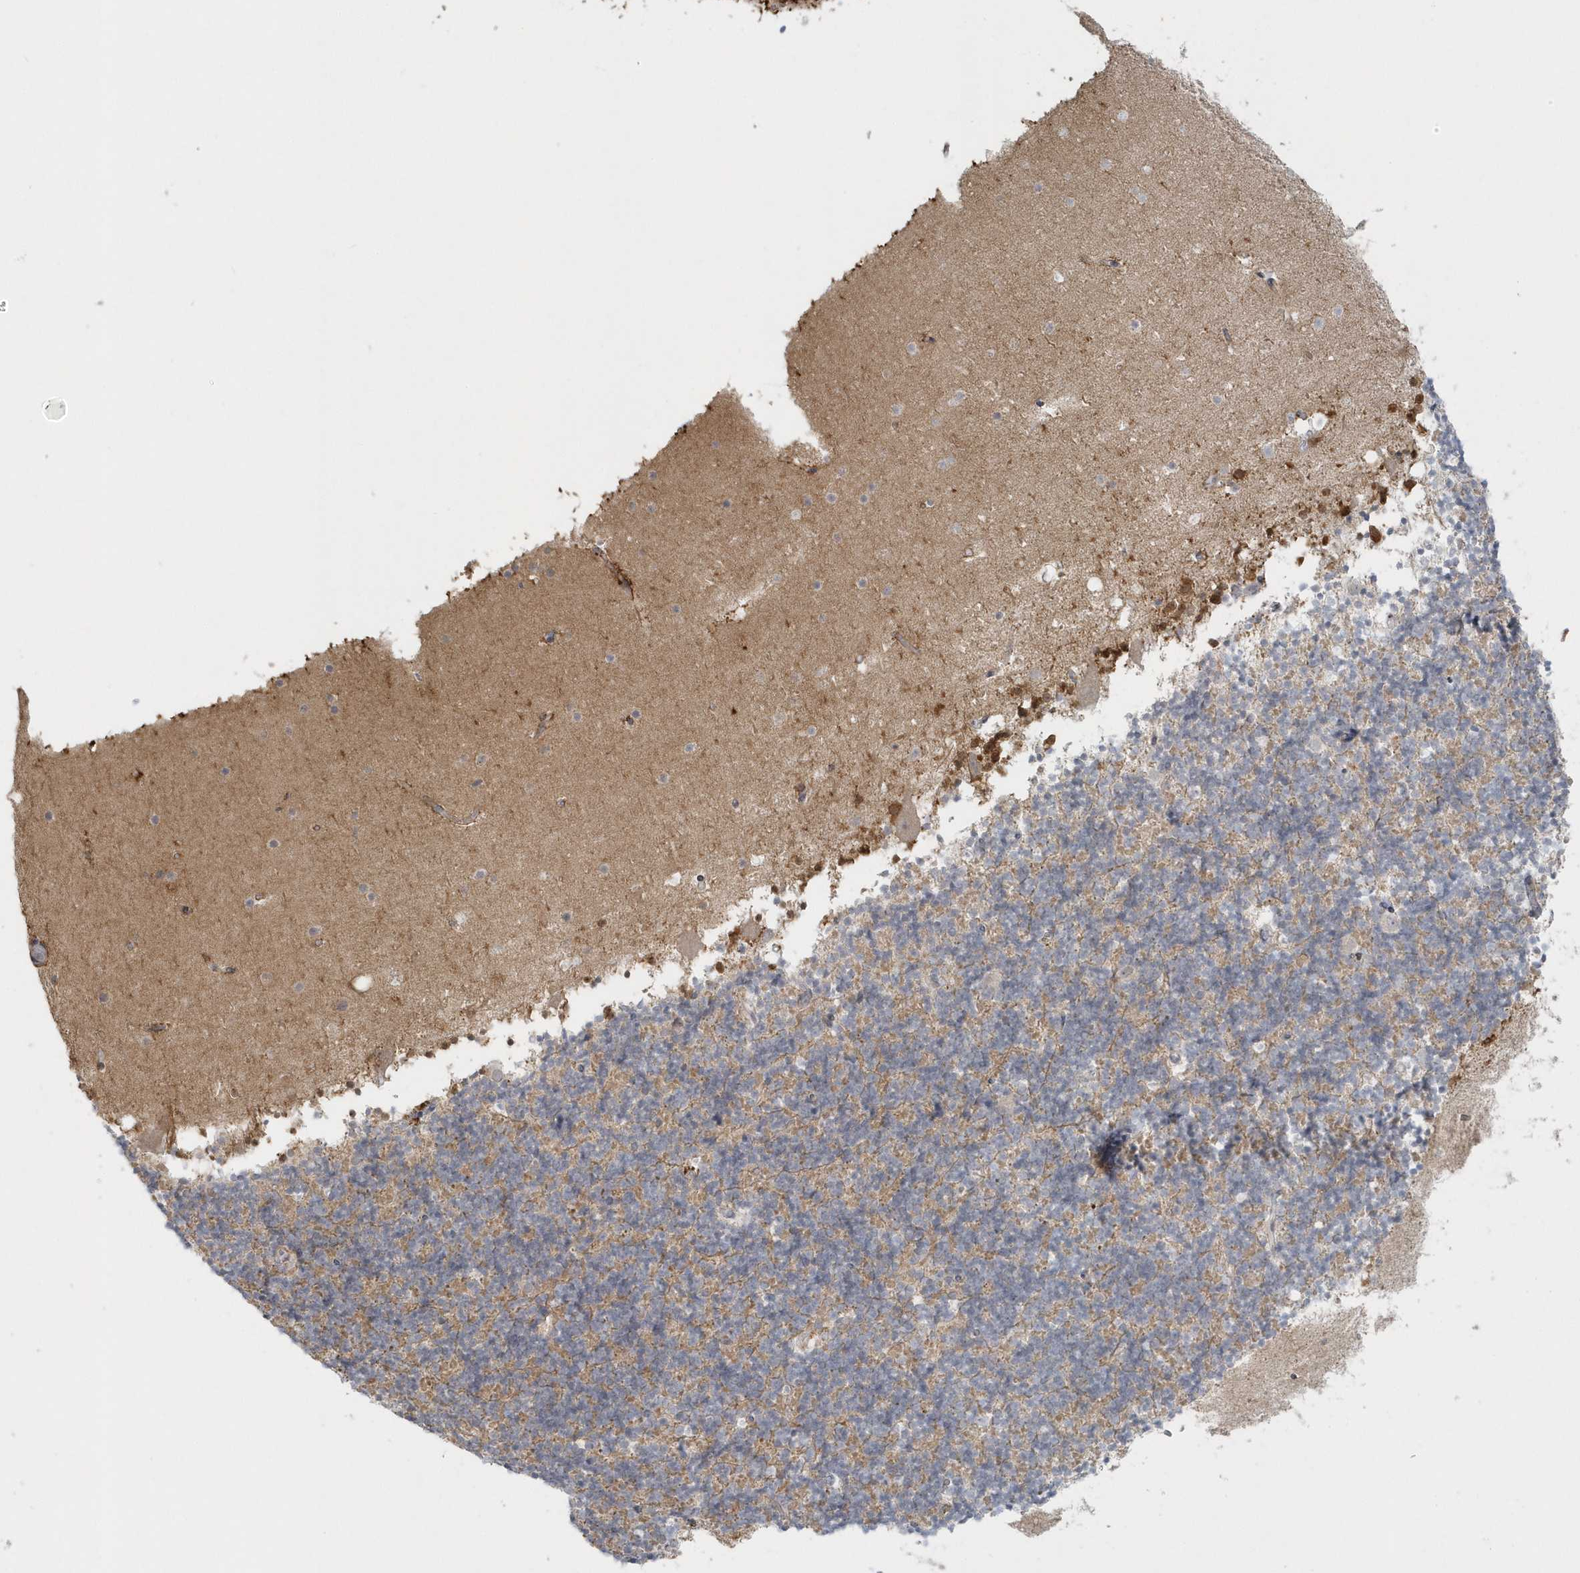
{"staining": {"intensity": "moderate", "quantity": "25%-75%", "location": "cytoplasmic/membranous"}, "tissue": "cerebellum", "cell_type": "Cells in granular layer", "image_type": "normal", "snomed": [{"axis": "morphology", "description": "Normal tissue, NOS"}, {"axis": "topography", "description": "Cerebellum"}], "caption": "Human cerebellum stained with a brown dye demonstrates moderate cytoplasmic/membranous positive staining in approximately 25%-75% of cells in granular layer.", "gene": "BLTP3A", "patient": {"sex": "male", "age": 57}}